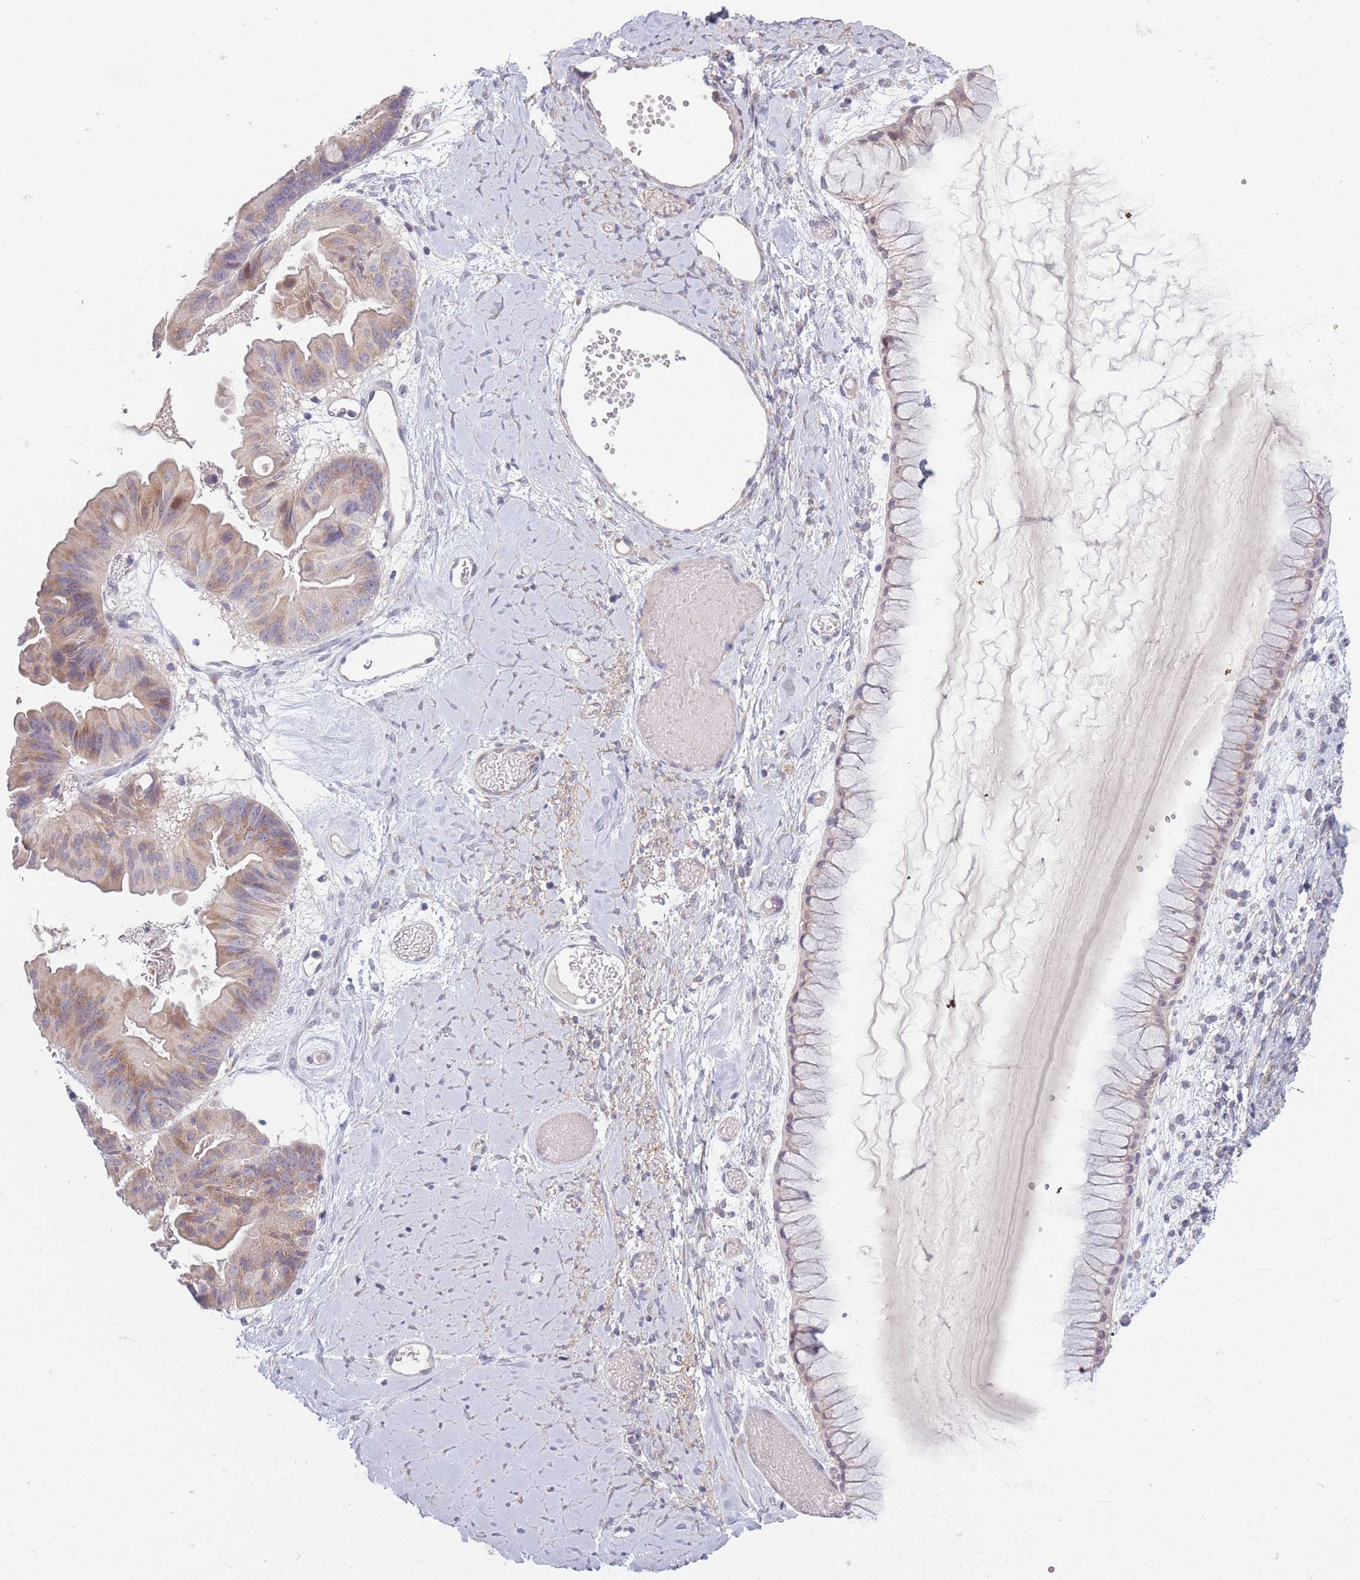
{"staining": {"intensity": "weak", "quantity": "25%-75%", "location": "cytoplasmic/membranous"}, "tissue": "ovarian cancer", "cell_type": "Tumor cells", "image_type": "cancer", "snomed": [{"axis": "morphology", "description": "Cystadenocarcinoma, mucinous, NOS"}, {"axis": "topography", "description": "Ovary"}], "caption": "Mucinous cystadenocarcinoma (ovarian) was stained to show a protein in brown. There is low levels of weak cytoplasmic/membranous staining in approximately 25%-75% of tumor cells. (Brightfield microscopy of DAB IHC at high magnification).", "gene": "CCNQ", "patient": {"sex": "female", "age": 61}}